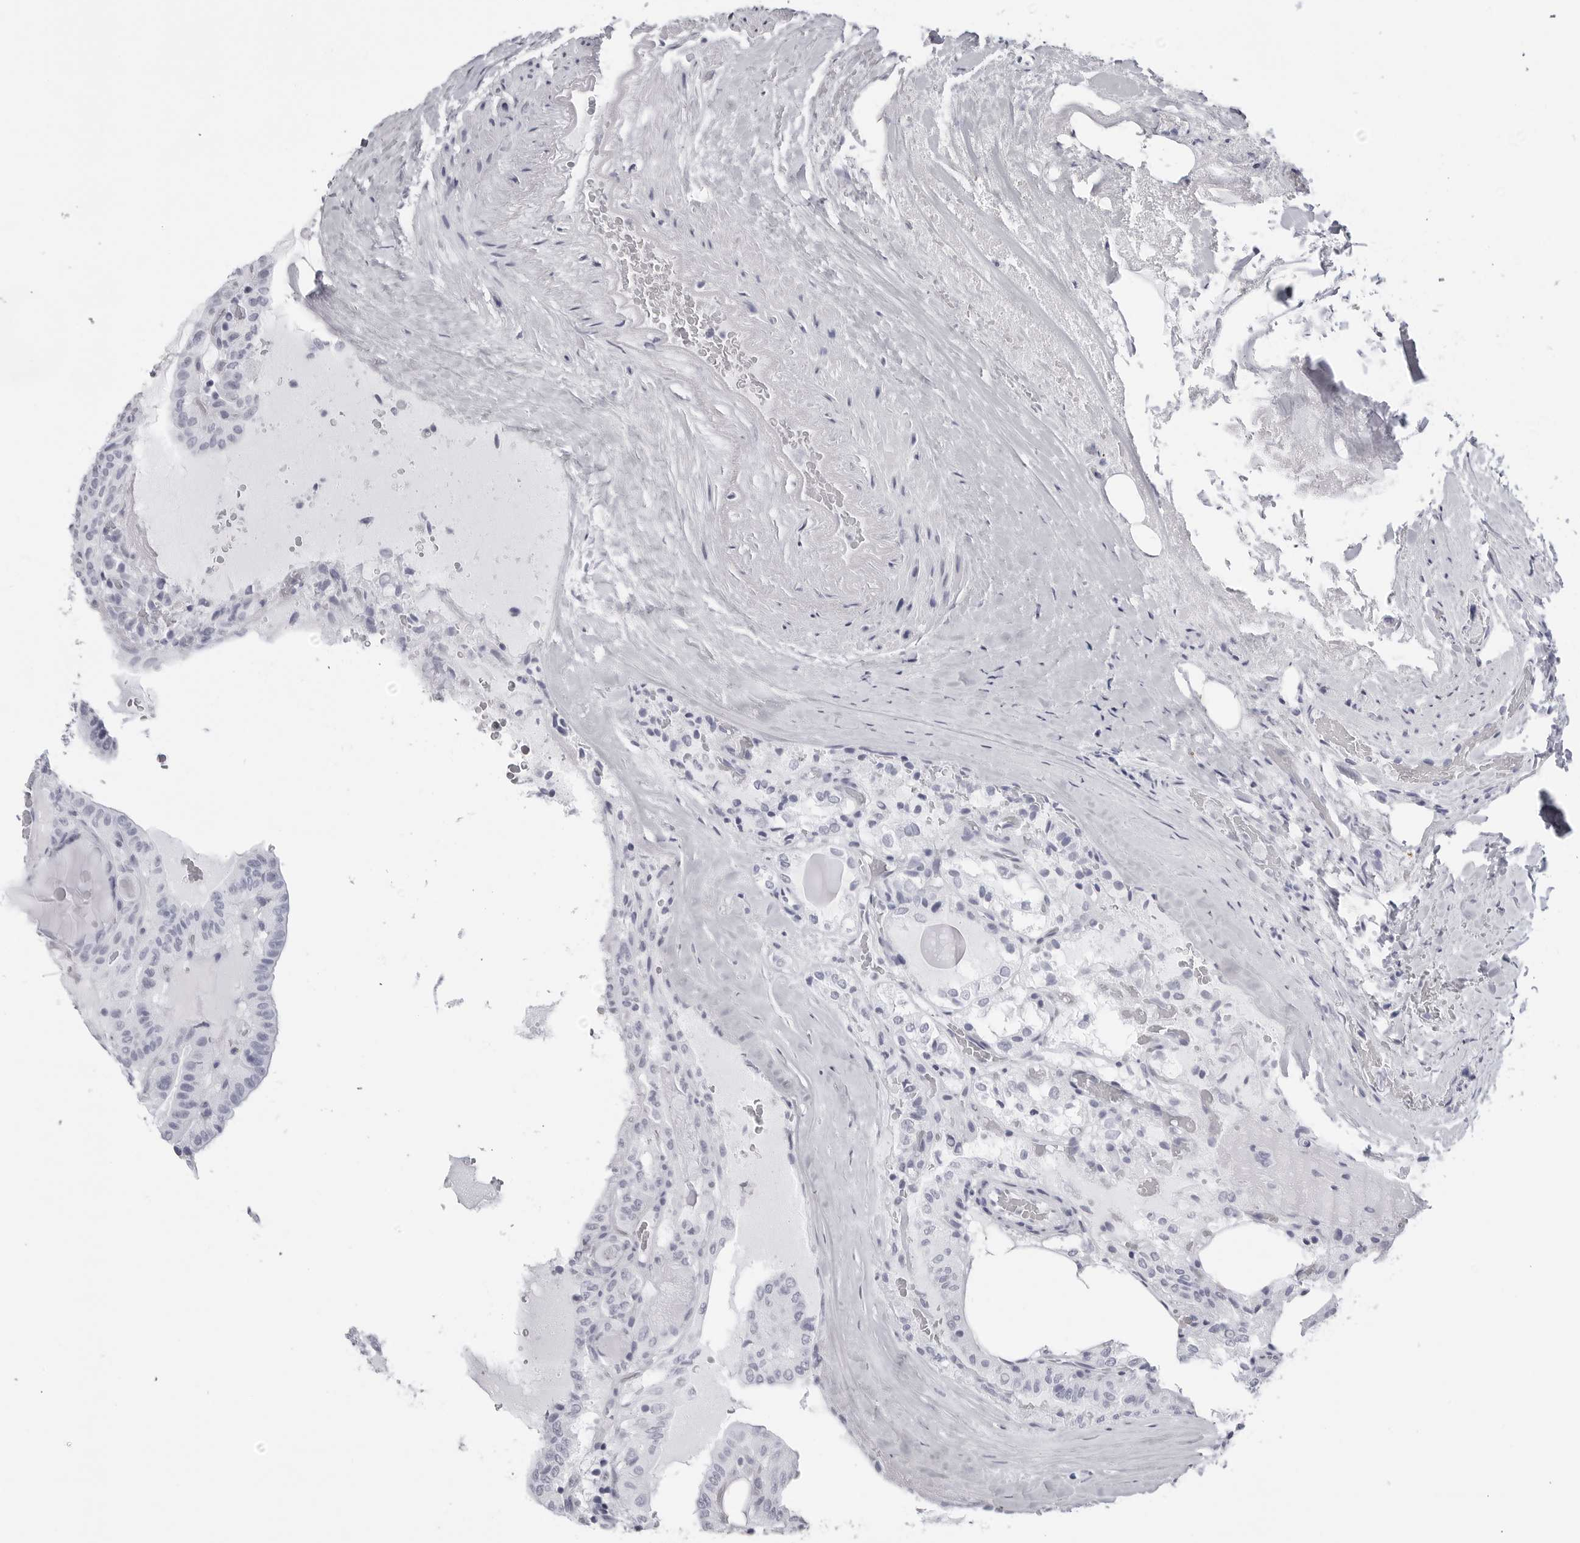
{"staining": {"intensity": "negative", "quantity": "none", "location": "none"}, "tissue": "thyroid cancer", "cell_type": "Tumor cells", "image_type": "cancer", "snomed": [{"axis": "morphology", "description": "Papillary adenocarcinoma, NOS"}, {"axis": "topography", "description": "Thyroid gland"}], "caption": "Immunohistochemistry histopathology image of human thyroid cancer (papillary adenocarcinoma) stained for a protein (brown), which shows no positivity in tumor cells.", "gene": "CST2", "patient": {"sex": "male", "age": 77}}